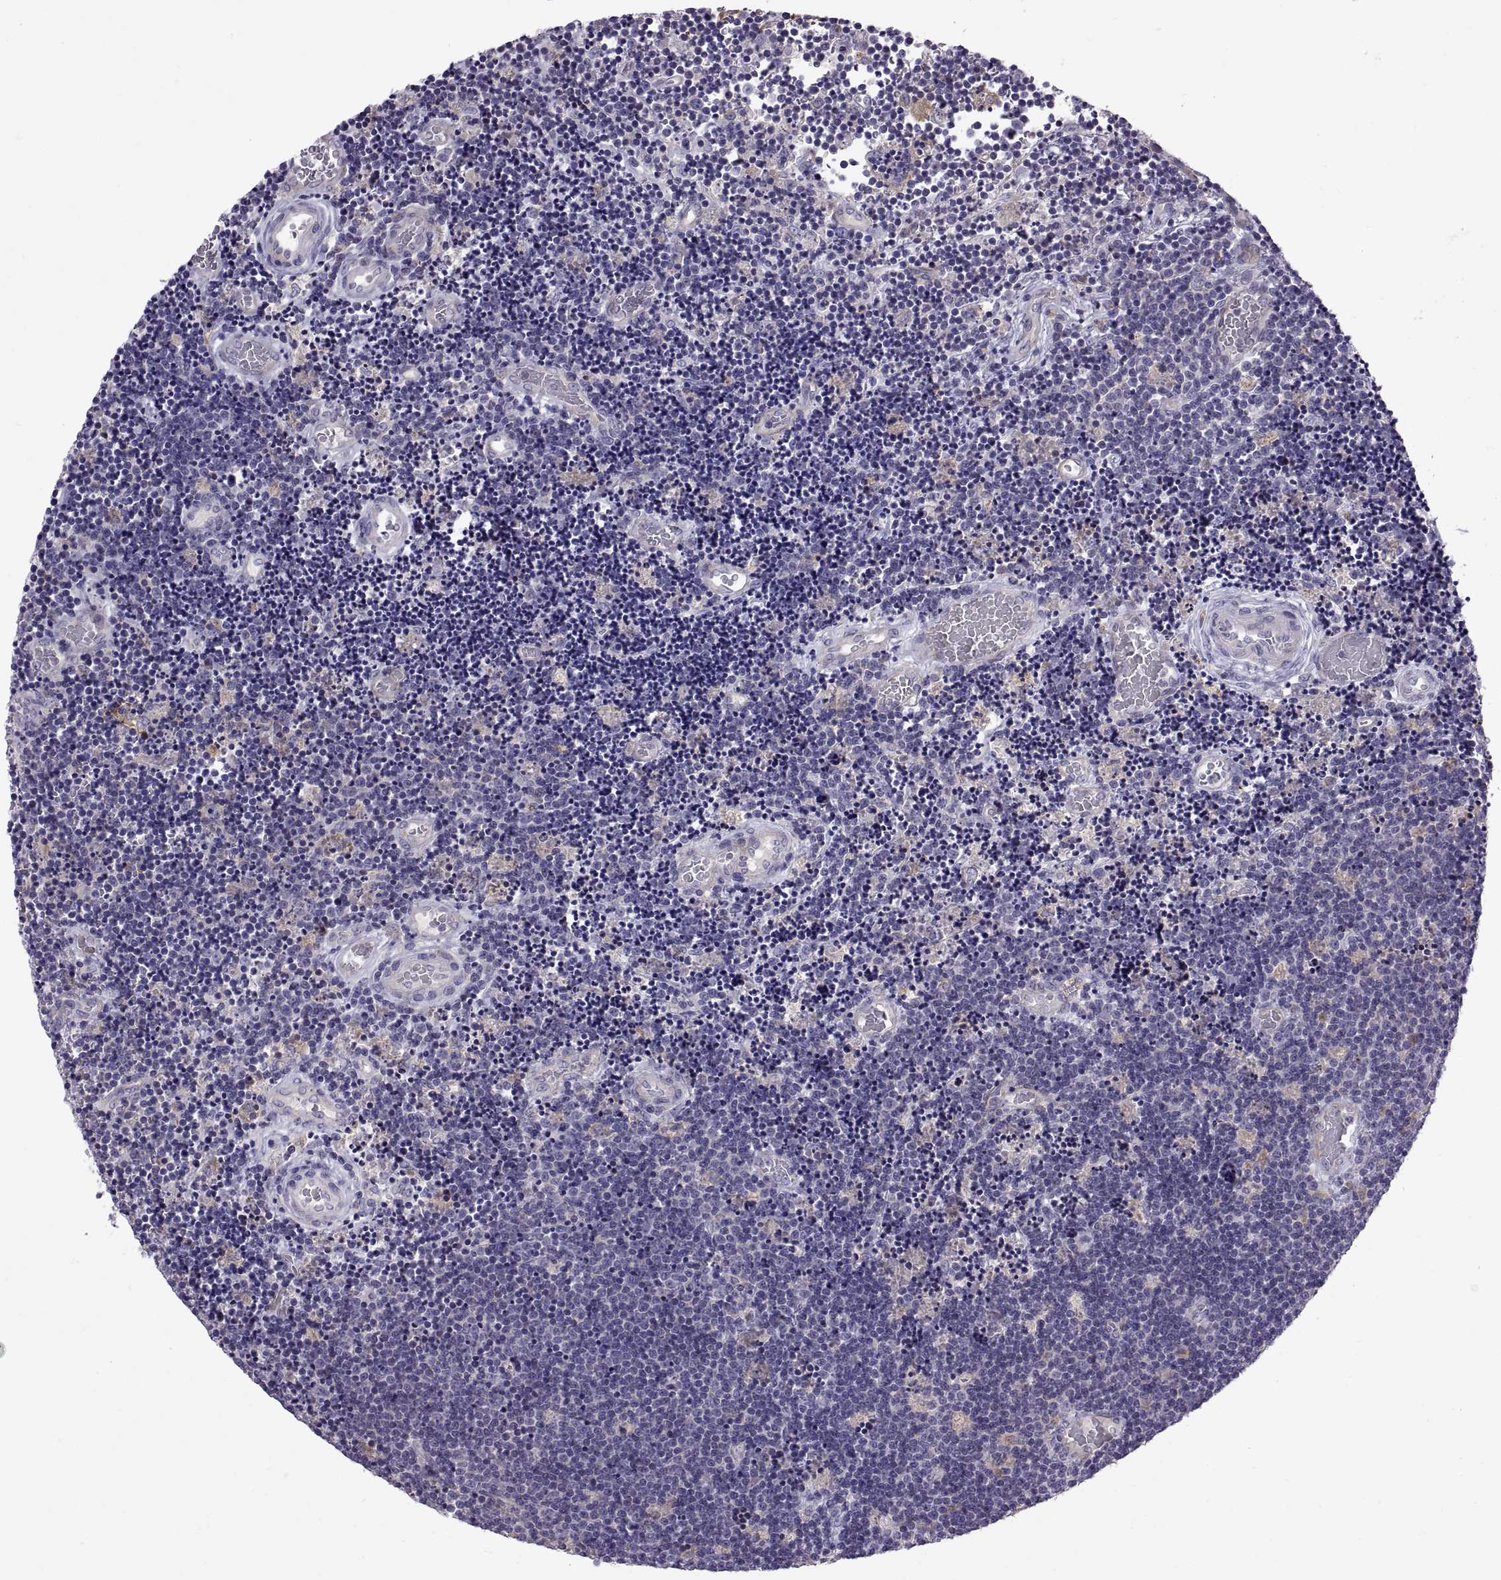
{"staining": {"intensity": "negative", "quantity": "none", "location": "none"}, "tissue": "lymphoma", "cell_type": "Tumor cells", "image_type": "cancer", "snomed": [{"axis": "morphology", "description": "Malignant lymphoma, non-Hodgkin's type, Low grade"}, {"axis": "topography", "description": "Brain"}], "caption": "Immunohistochemistry (IHC) of low-grade malignant lymphoma, non-Hodgkin's type demonstrates no positivity in tumor cells. (DAB immunohistochemistry (IHC) visualized using brightfield microscopy, high magnification).", "gene": "ARSL", "patient": {"sex": "female", "age": 66}}